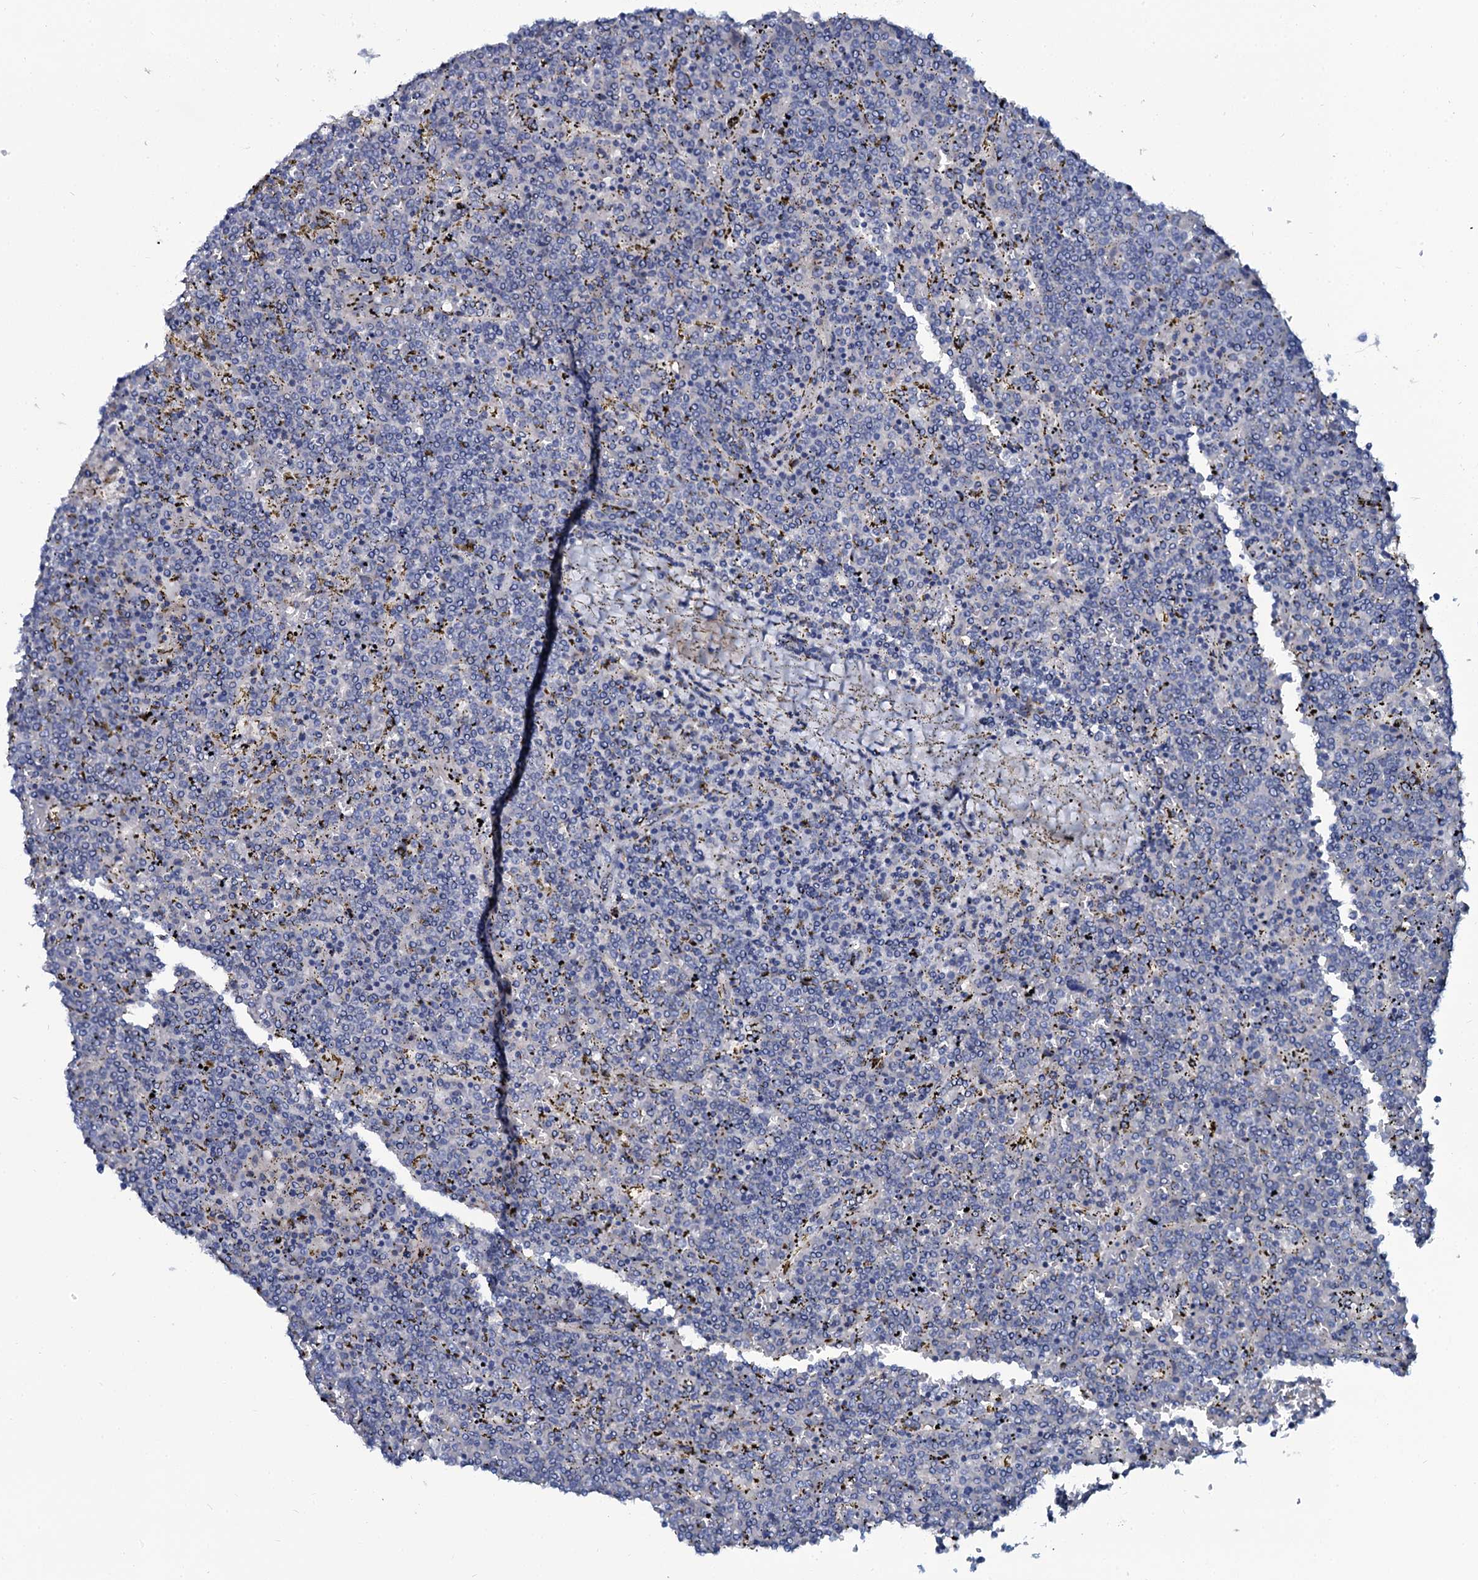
{"staining": {"intensity": "negative", "quantity": "none", "location": "none"}, "tissue": "lymphoma", "cell_type": "Tumor cells", "image_type": "cancer", "snomed": [{"axis": "morphology", "description": "Malignant lymphoma, non-Hodgkin's type, Low grade"}, {"axis": "topography", "description": "Spleen"}], "caption": "Image shows no significant protein expression in tumor cells of lymphoma. The staining was performed using DAB to visualize the protein expression in brown, while the nuclei were stained in blue with hematoxylin (Magnification: 20x).", "gene": "C10orf88", "patient": {"sex": "female", "age": 19}}